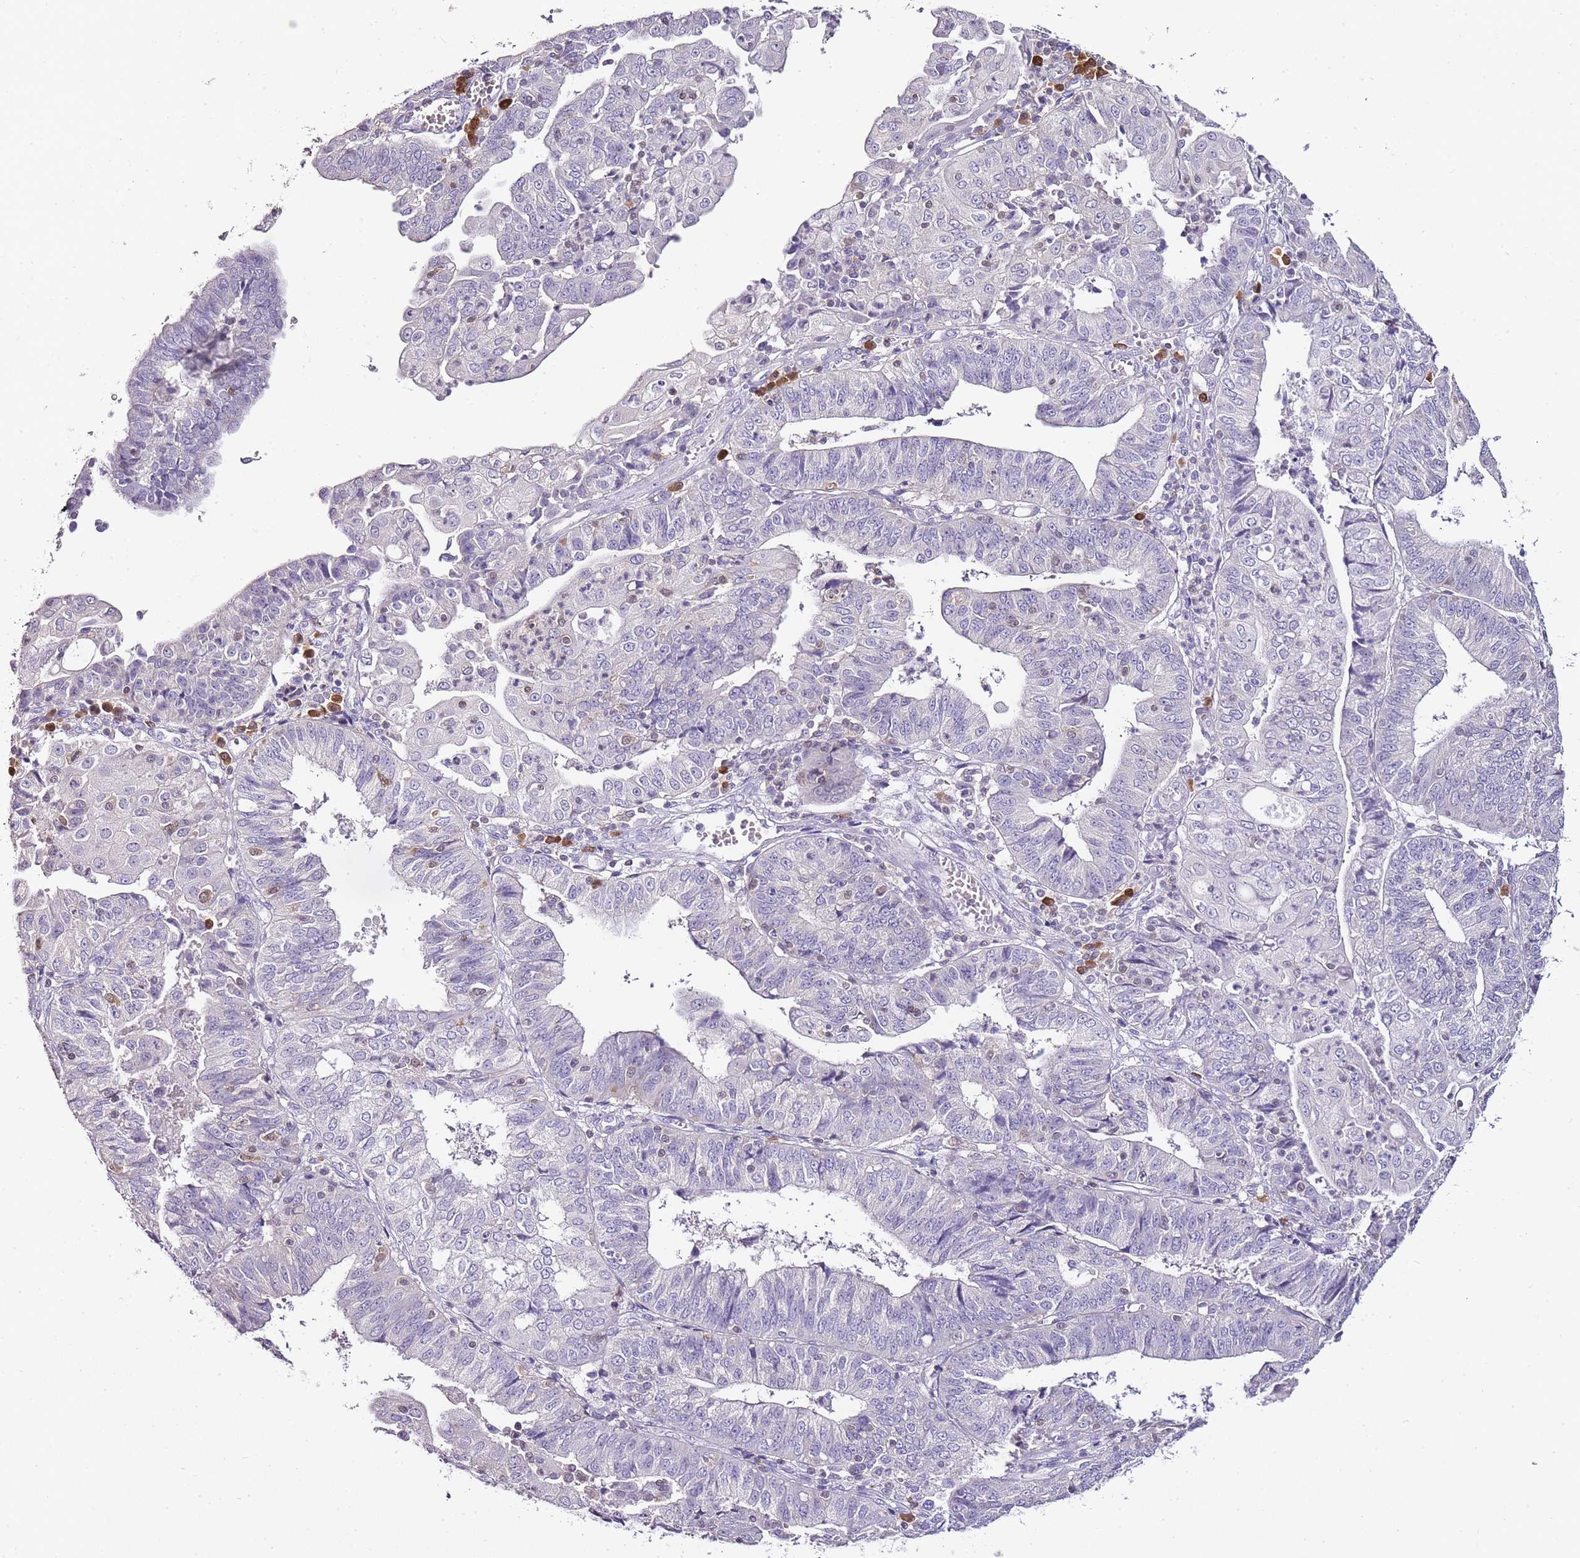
{"staining": {"intensity": "negative", "quantity": "none", "location": "none"}, "tissue": "endometrial cancer", "cell_type": "Tumor cells", "image_type": "cancer", "snomed": [{"axis": "morphology", "description": "Adenocarcinoma, NOS"}, {"axis": "topography", "description": "Endometrium"}], "caption": "The micrograph displays no significant positivity in tumor cells of endometrial cancer.", "gene": "ZBP1", "patient": {"sex": "female", "age": 56}}